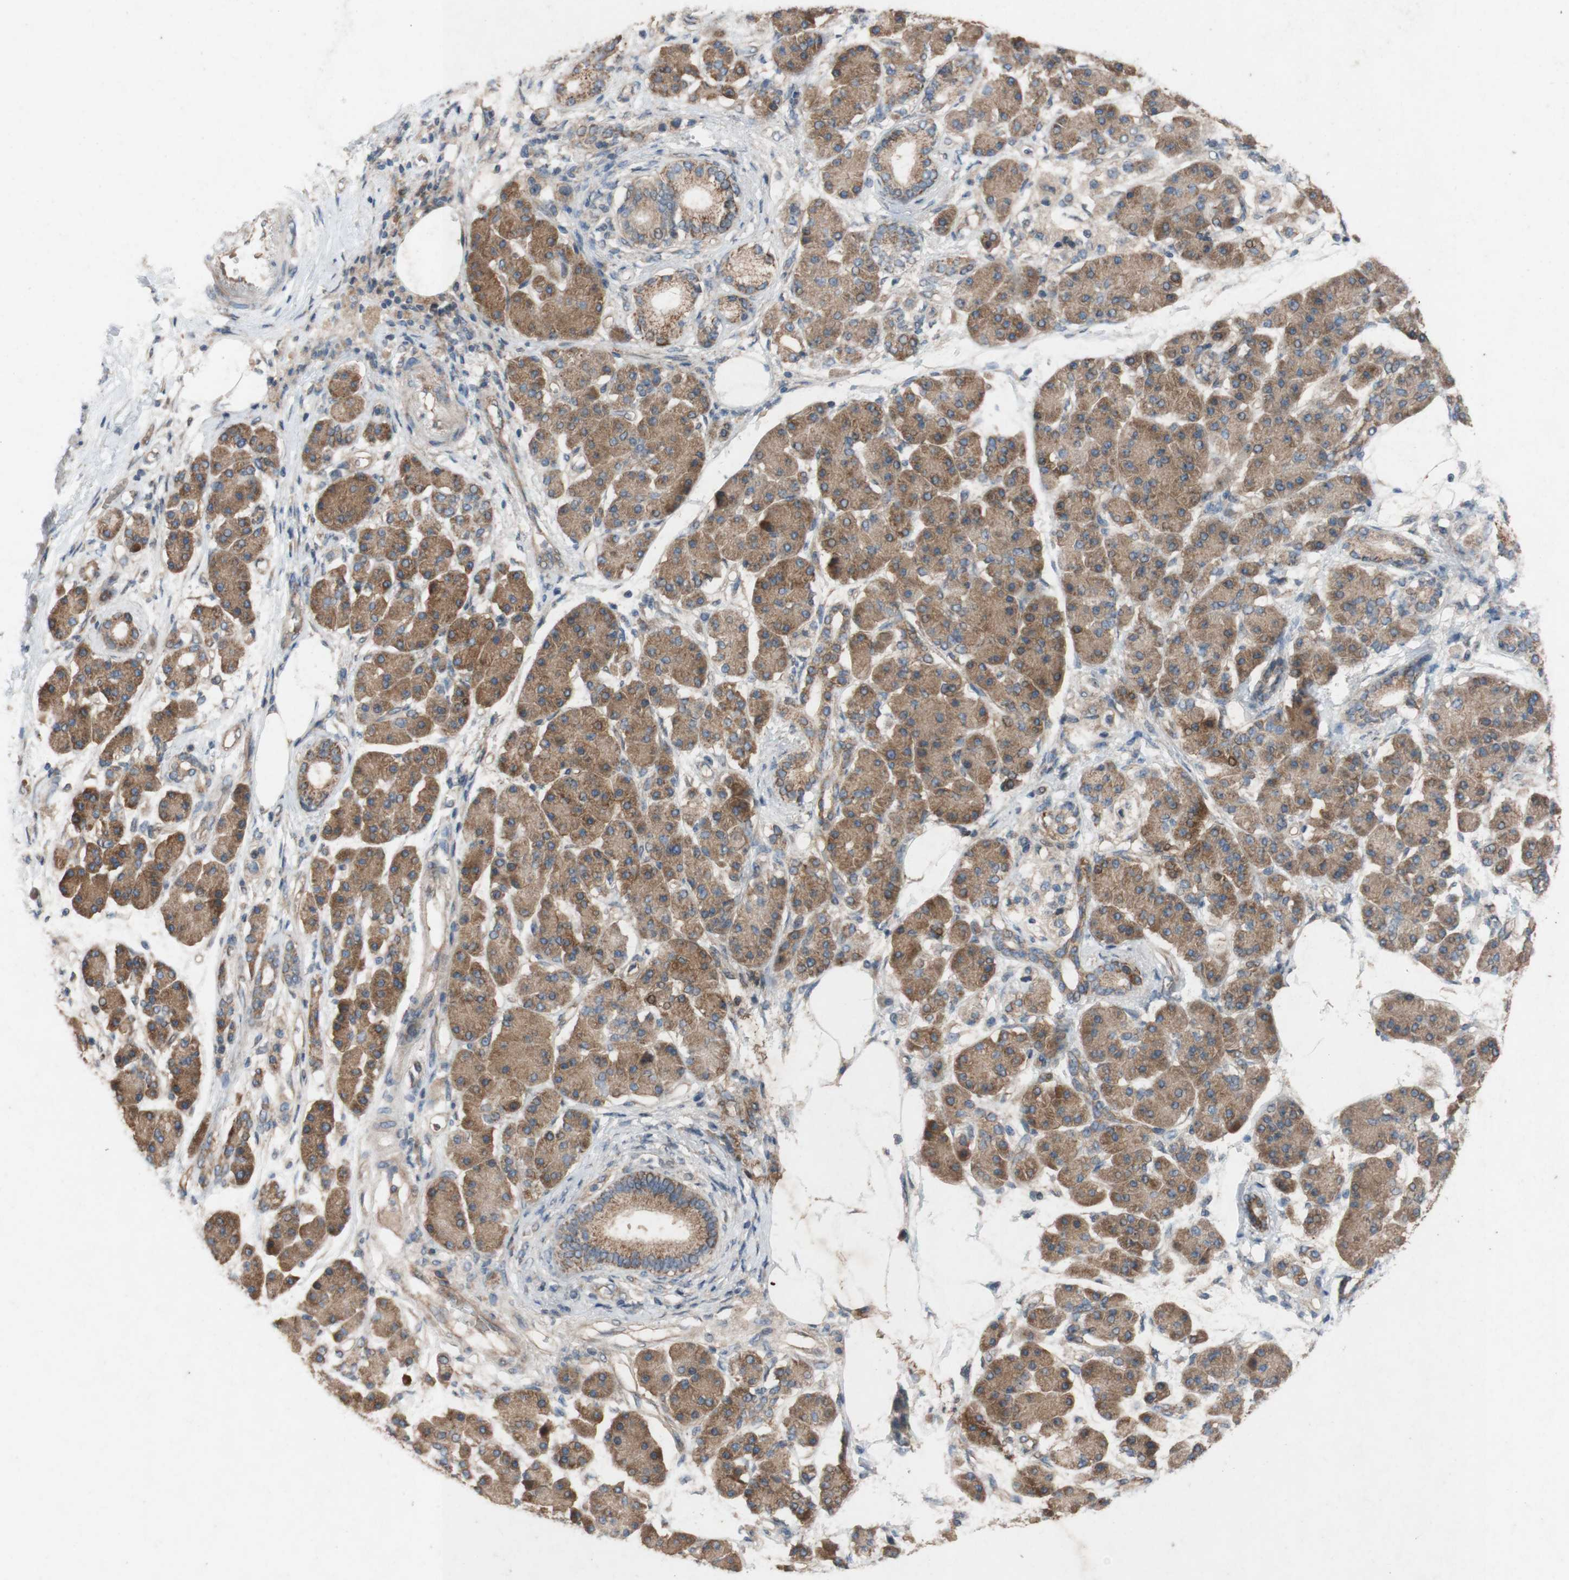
{"staining": {"intensity": "moderate", "quantity": ">75%", "location": "cytoplasmic/membranous"}, "tissue": "pancreatic cancer", "cell_type": "Tumor cells", "image_type": "cancer", "snomed": [{"axis": "morphology", "description": "Adenocarcinoma, NOS"}, {"axis": "morphology", "description": "Adenocarcinoma, metastatic, NOS"}, {"axis": "topography", "description": "Lymph node"}, {"axis": "topography", "description": "Pancreas"}, {"axis": "topography", "description": "Duodenum"}], "caption": "A micrograph of human pancreatic cancer (metastatic adenocarcinoma) stained for a protein demonstrates moderate cytoplasmic/membranous brown staining in tumor cells.", "gene": "TST", "patient": {"sex": "female", "age": 64}}